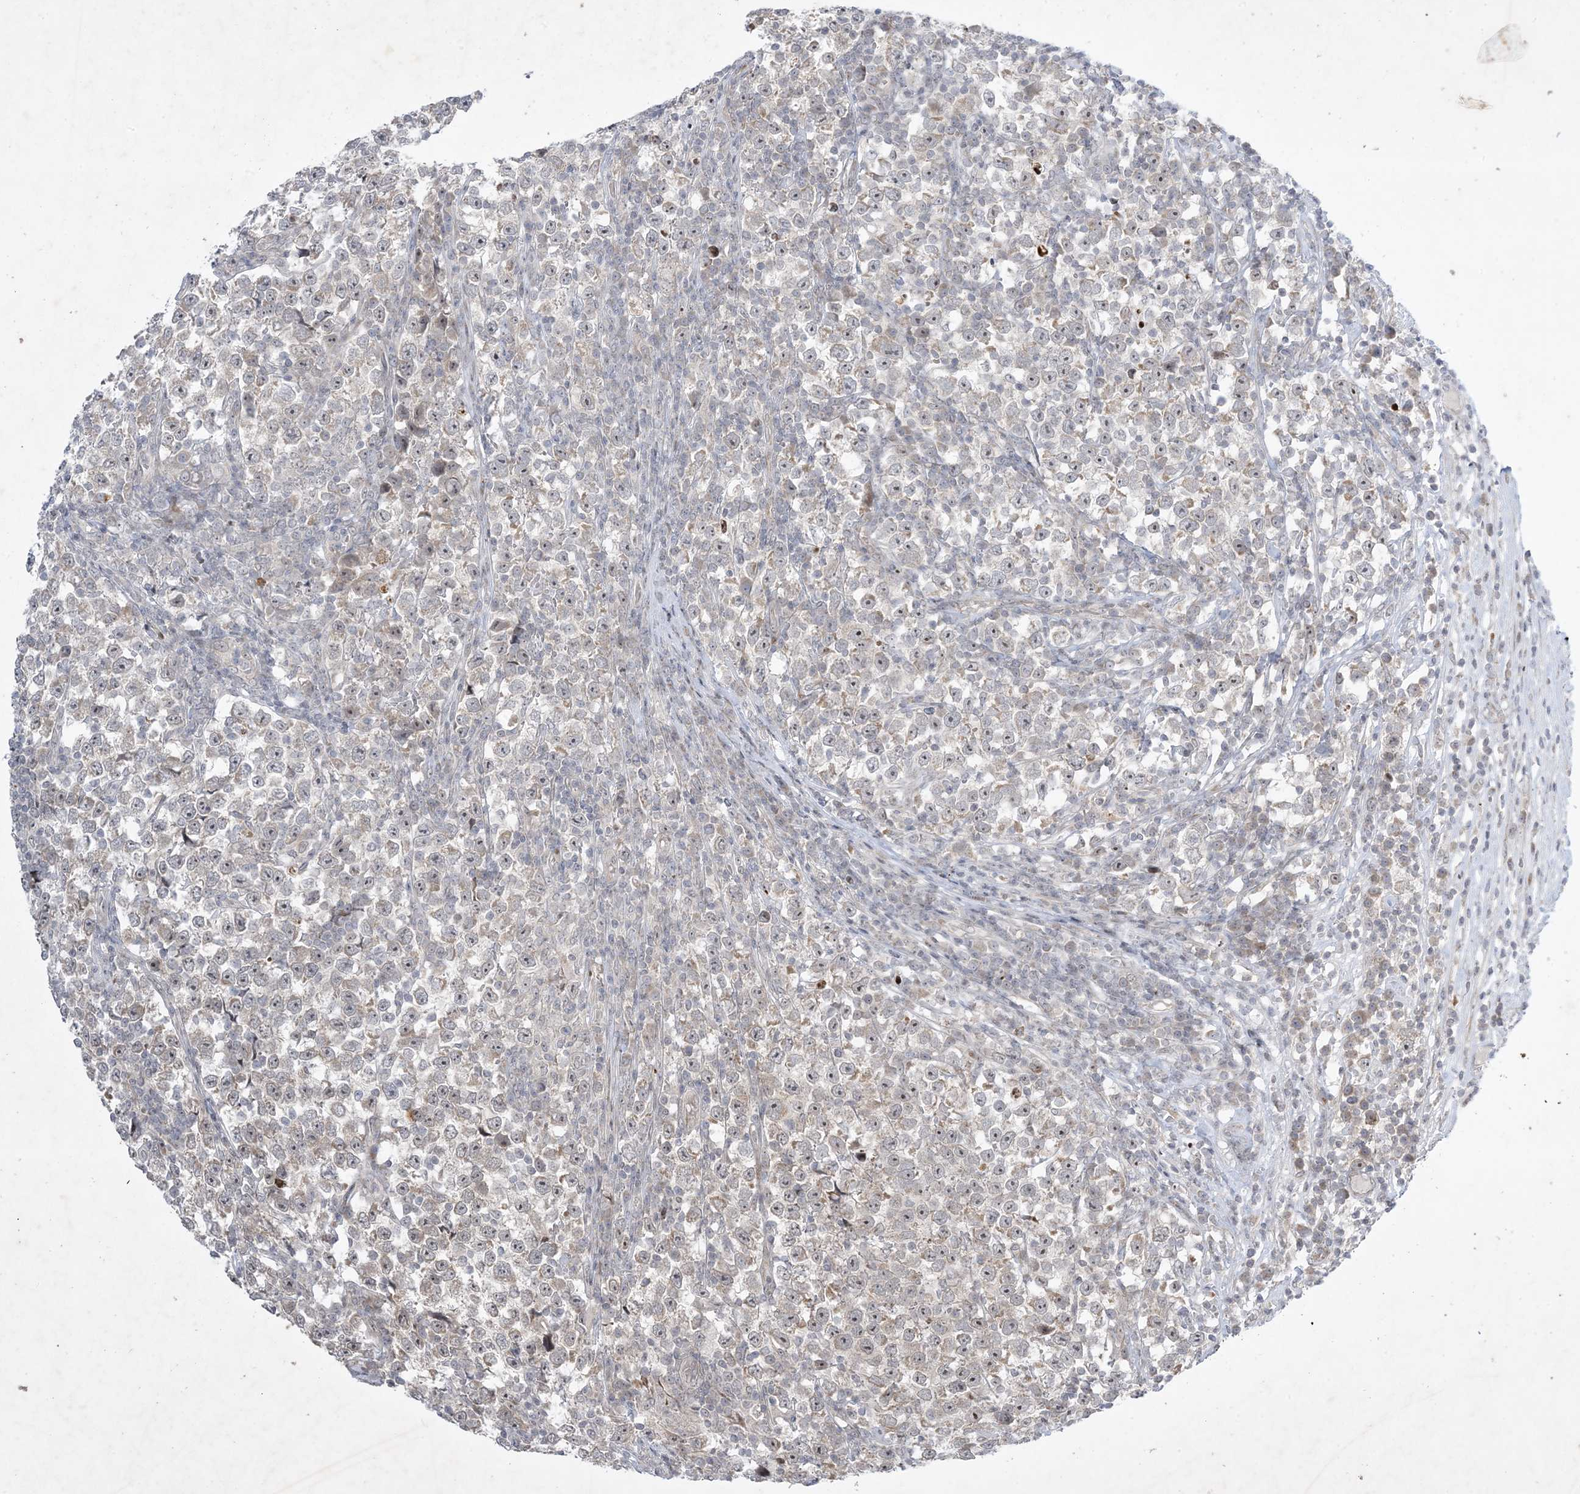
{"staining": {"intensity": "weak", "quantity": "<25%", "location": "nuclear"}, "tissue": "testis cancer", "cell_type": "Tumor cells", "image_type": "cancer", "snomed": [{"axis": "morphology", "description": "Normal tissue, NOS"}, {"axis": "morphology", "description": "Seminoma, NOS"}, {"axis": "topography", "description": "Testis"}], "caption": "DAB (3,3'-diaminobenzidine) immunohistochemical staining of human testis seminoma shows no significant positivity in tumor cells.", "gene": "SOGA3", "patient": {"sex": "male", "age": 43}}